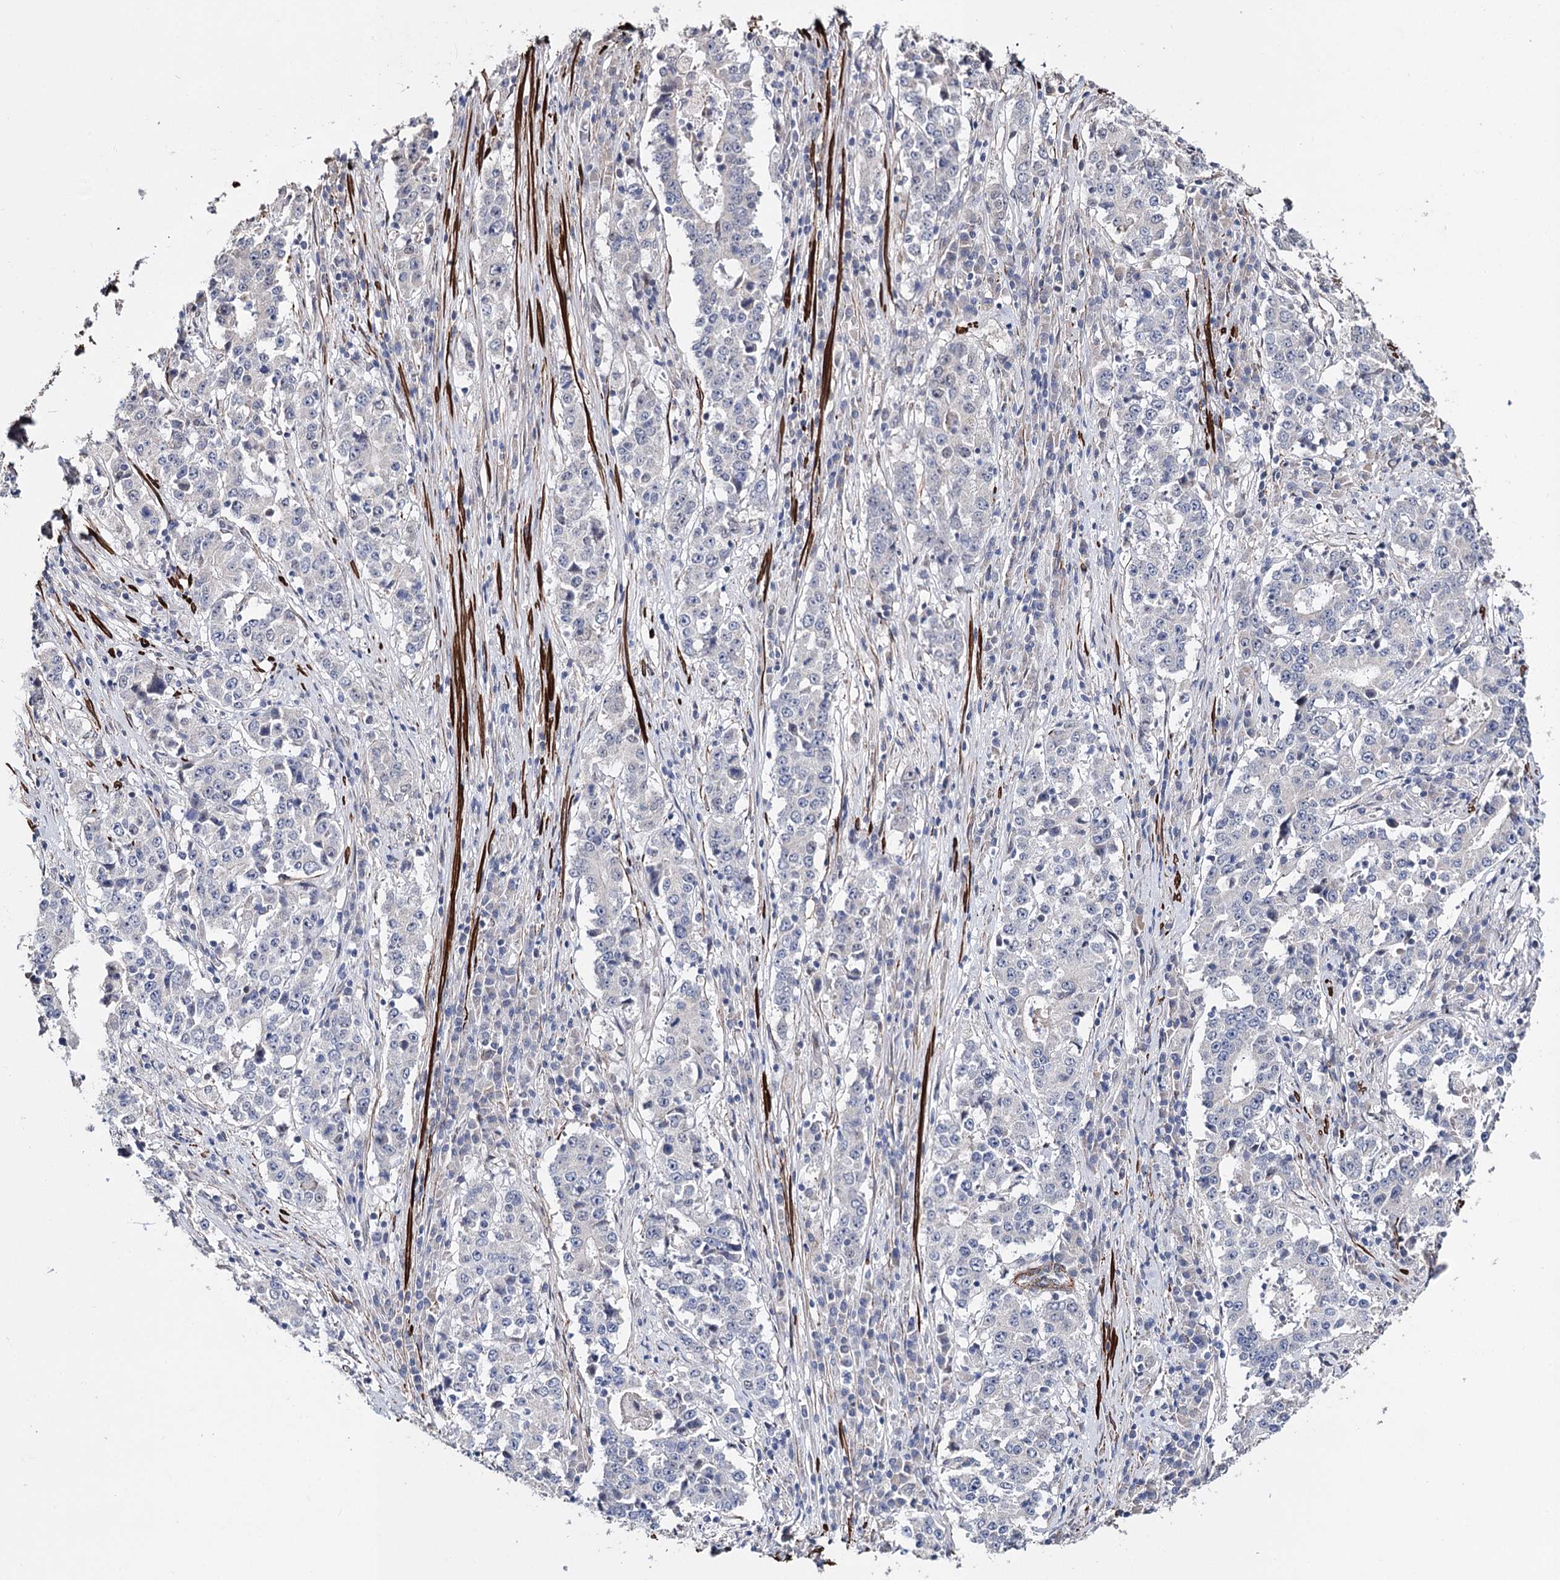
{"staining": {"intensity": "negative", "quantity": "none", "location": "none"}, "tissue": "stomach cancer", "cell_type": "Tumor cells", "image_type": "cancer", "snomed": [{"axis": "morphology", "description": "Adenocarcinoma, NOS"}, {"axis": "topography", "description": "Stomach"}], "caption": "Immunohistochemical staining of stomach cancer demonstrates no significant positivity in tumor cells.", "gene": "CFAP46", "patient": {"sex": "male", "age": 59}}